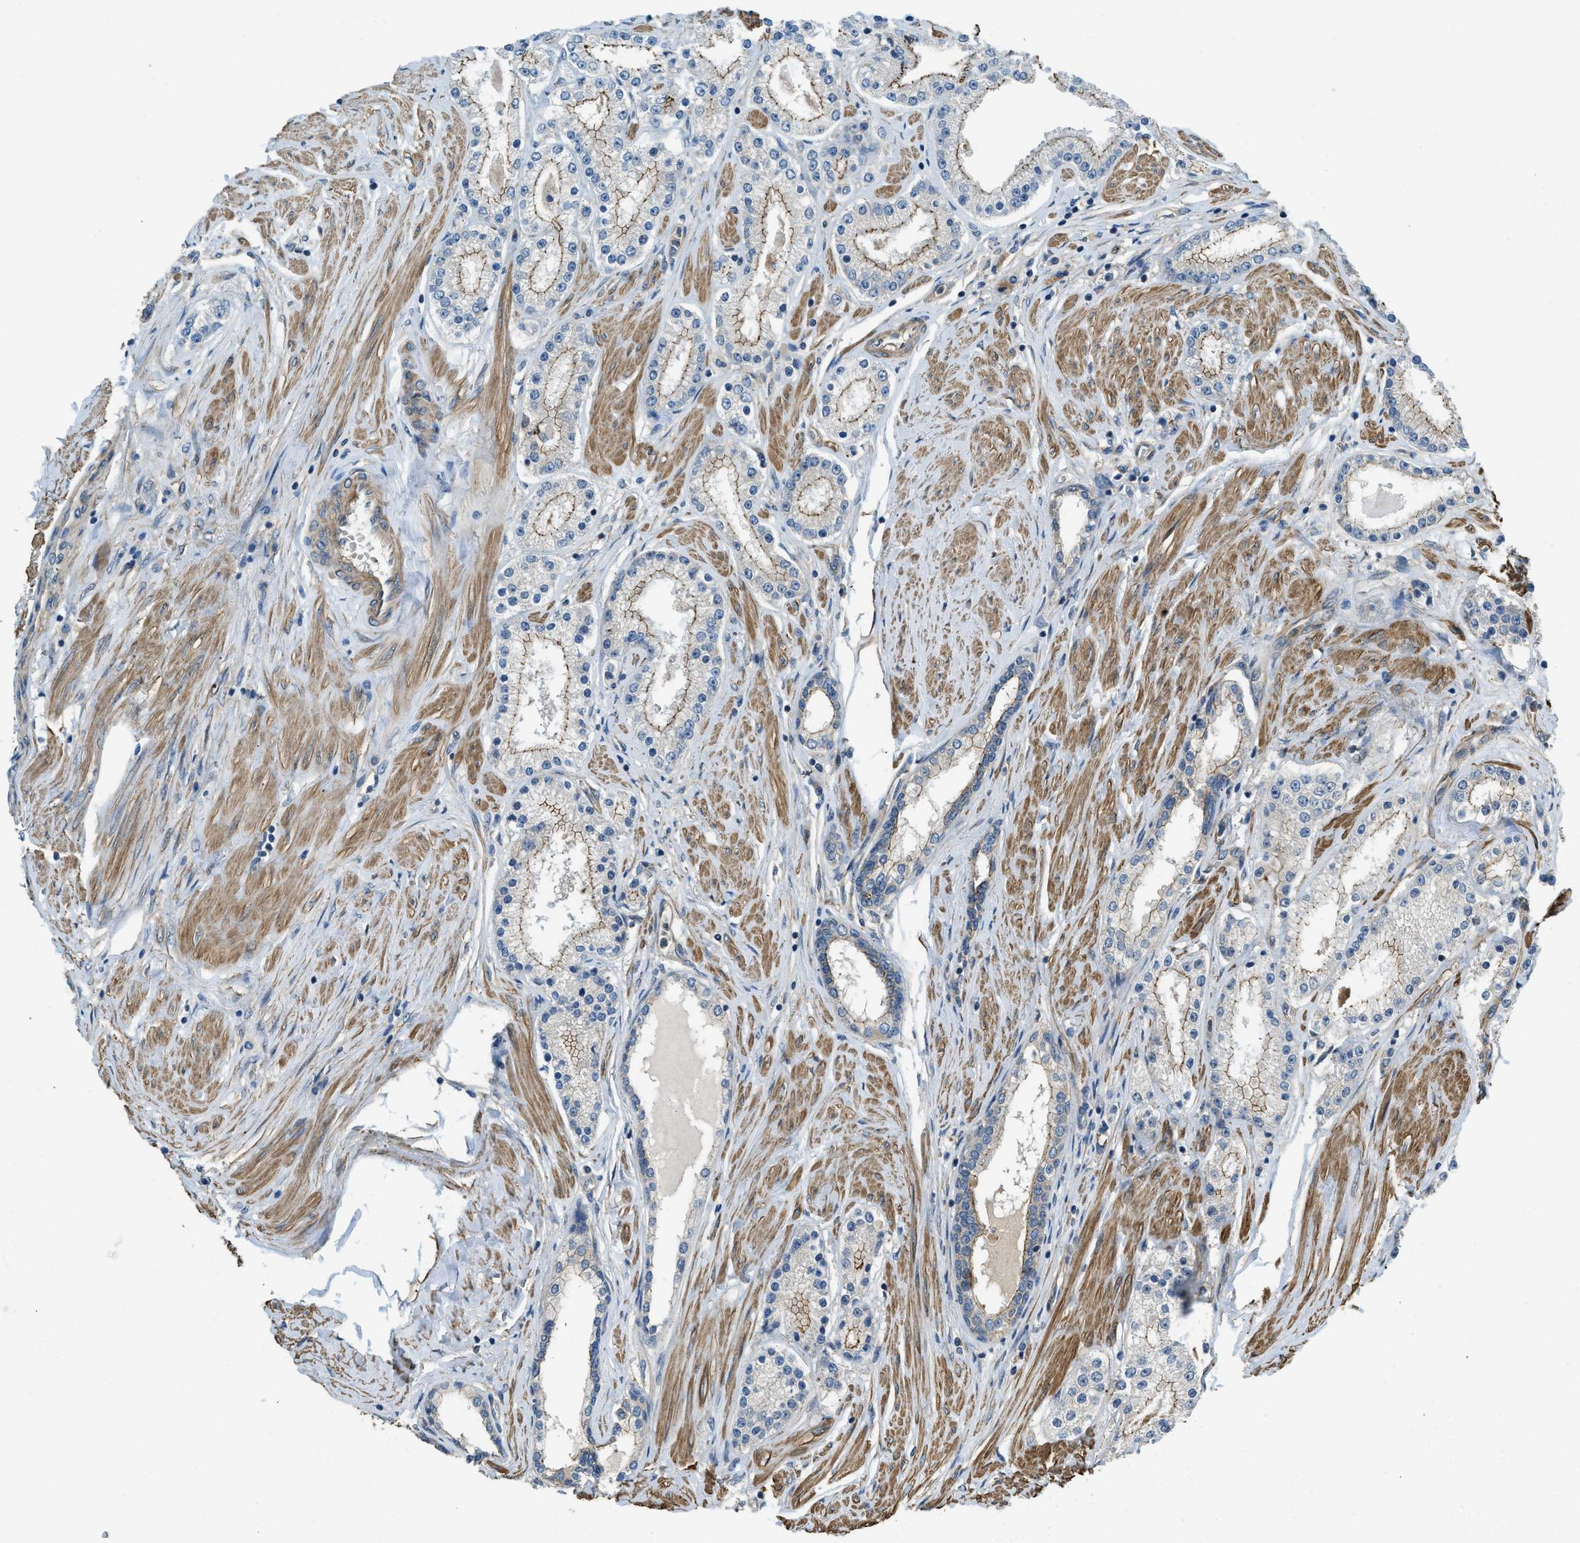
{"staining": {"intensity": "moderate", "quantity": ">75%", "location": "cytoplasmic/membranous"}, "tissue": "prostate cancer", "cell_type": "Tumor cells", "image_type": "cancer", "snomed": [{"axis": "morphology", "description": "Adenocarcinoma, Low grade"}, {"axis": "topography", "description": "Prostate"}], "caption": "High-magnification brightfield microscopy of prostate adenocarcinoma (low-grade) stained with DAB (brown) and counterstained with hematoxylin (blue). tumor cells exhibit moderate cytoplasmic/membranous expression is appreciated in about>75% of cells.", "gene": "CGN", "patient": {"sex": "male", "age": 63}}